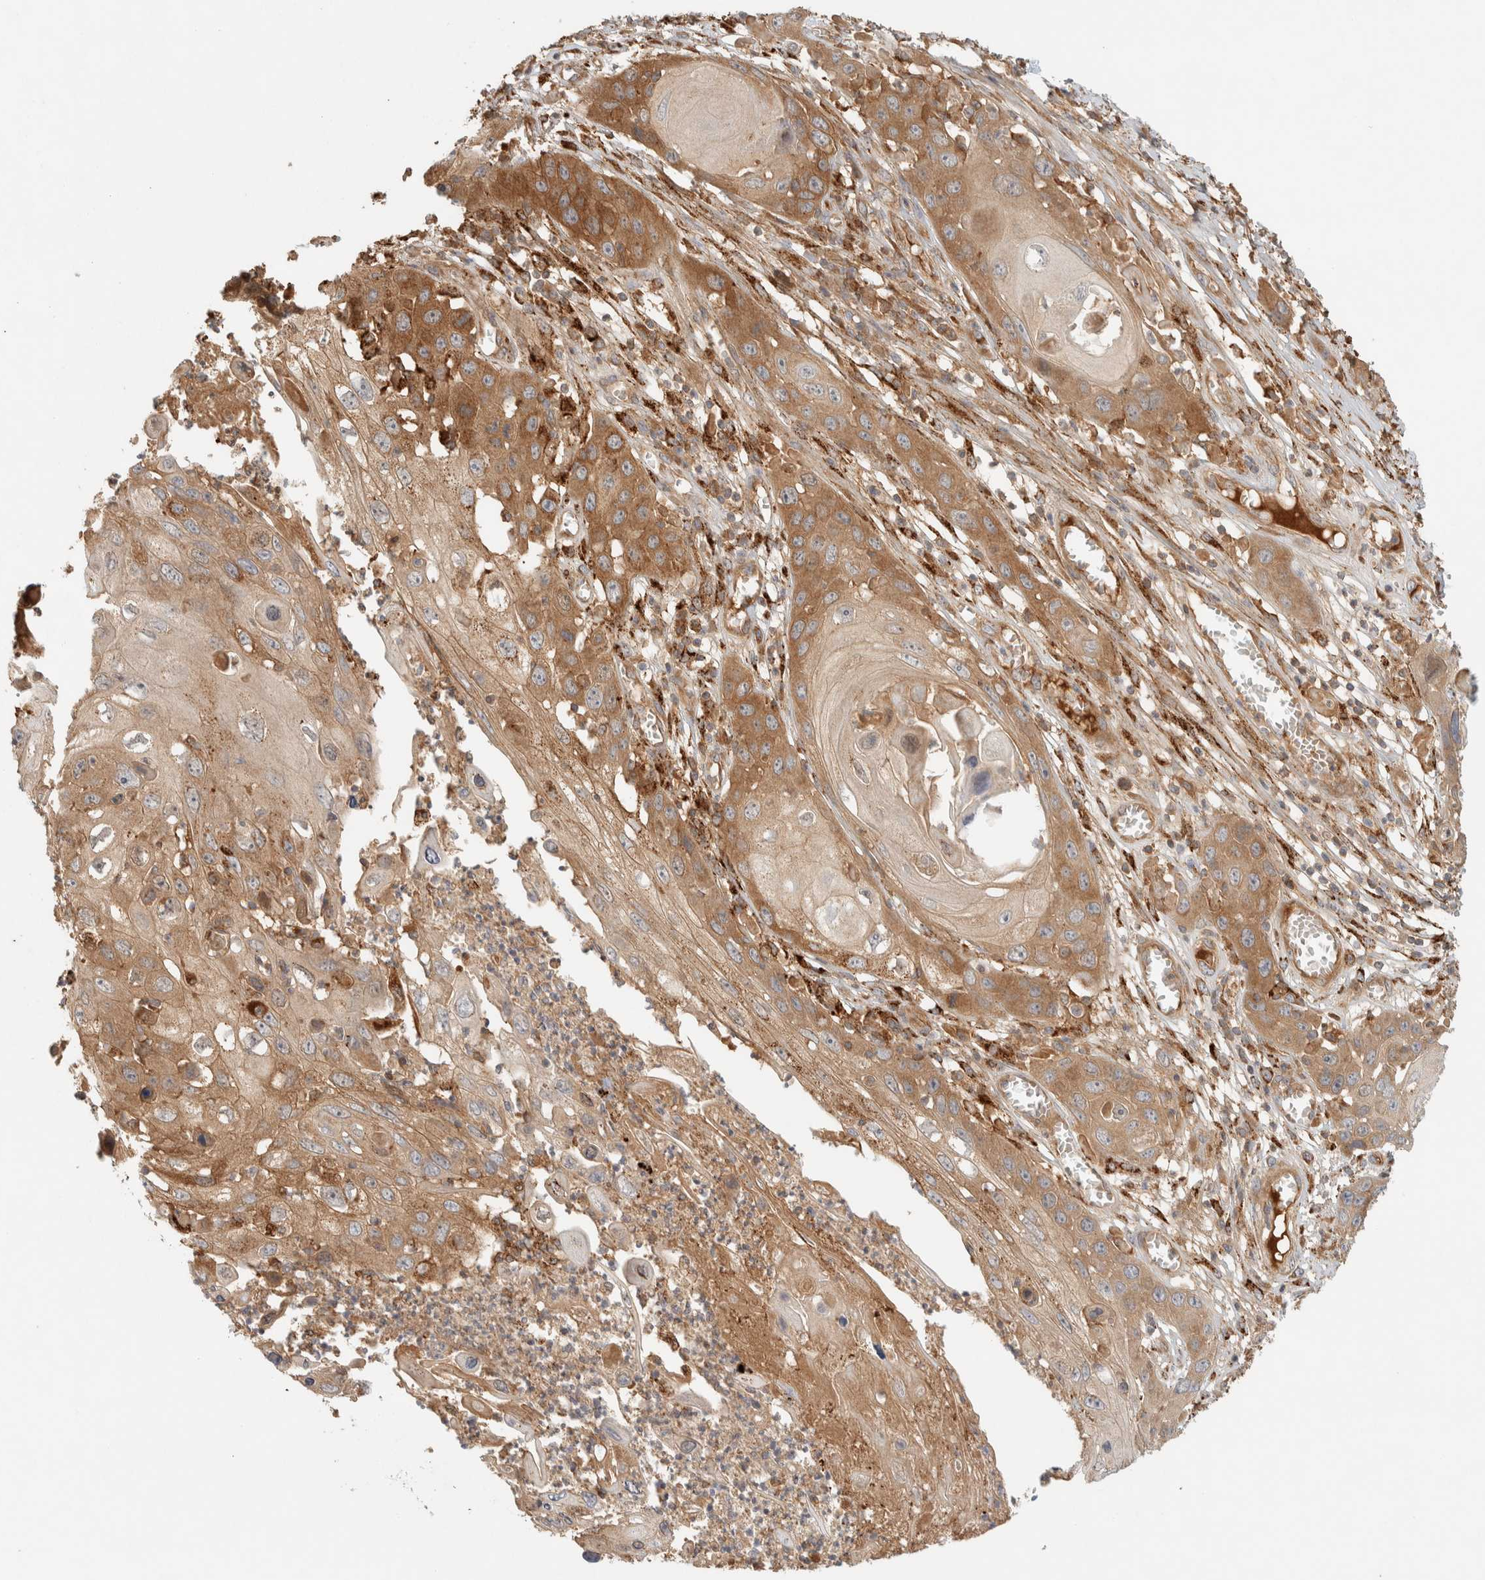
{"staining": {"intensity": "moderate", "quantity": ">75%", "location": "cytoplasmic/membranous"}, "tissue": "skin cancer", "cell_type": "Tumor cells", "image_type": "cancer", "snomed": [{"axis": "morphology", "description": "Squamous cell carcinoma, NOS"}, {"axis": "topography", "description": "Skin"}], "caption": "Brown immunohistochemical staining in human skin squamous cell carcinoma reveals moderate cytoplasmic/membranous positivity in approximately >75% of tumor cells.", "gene": "FAM167A", "patient": {"sex": "male", "age": 55}}